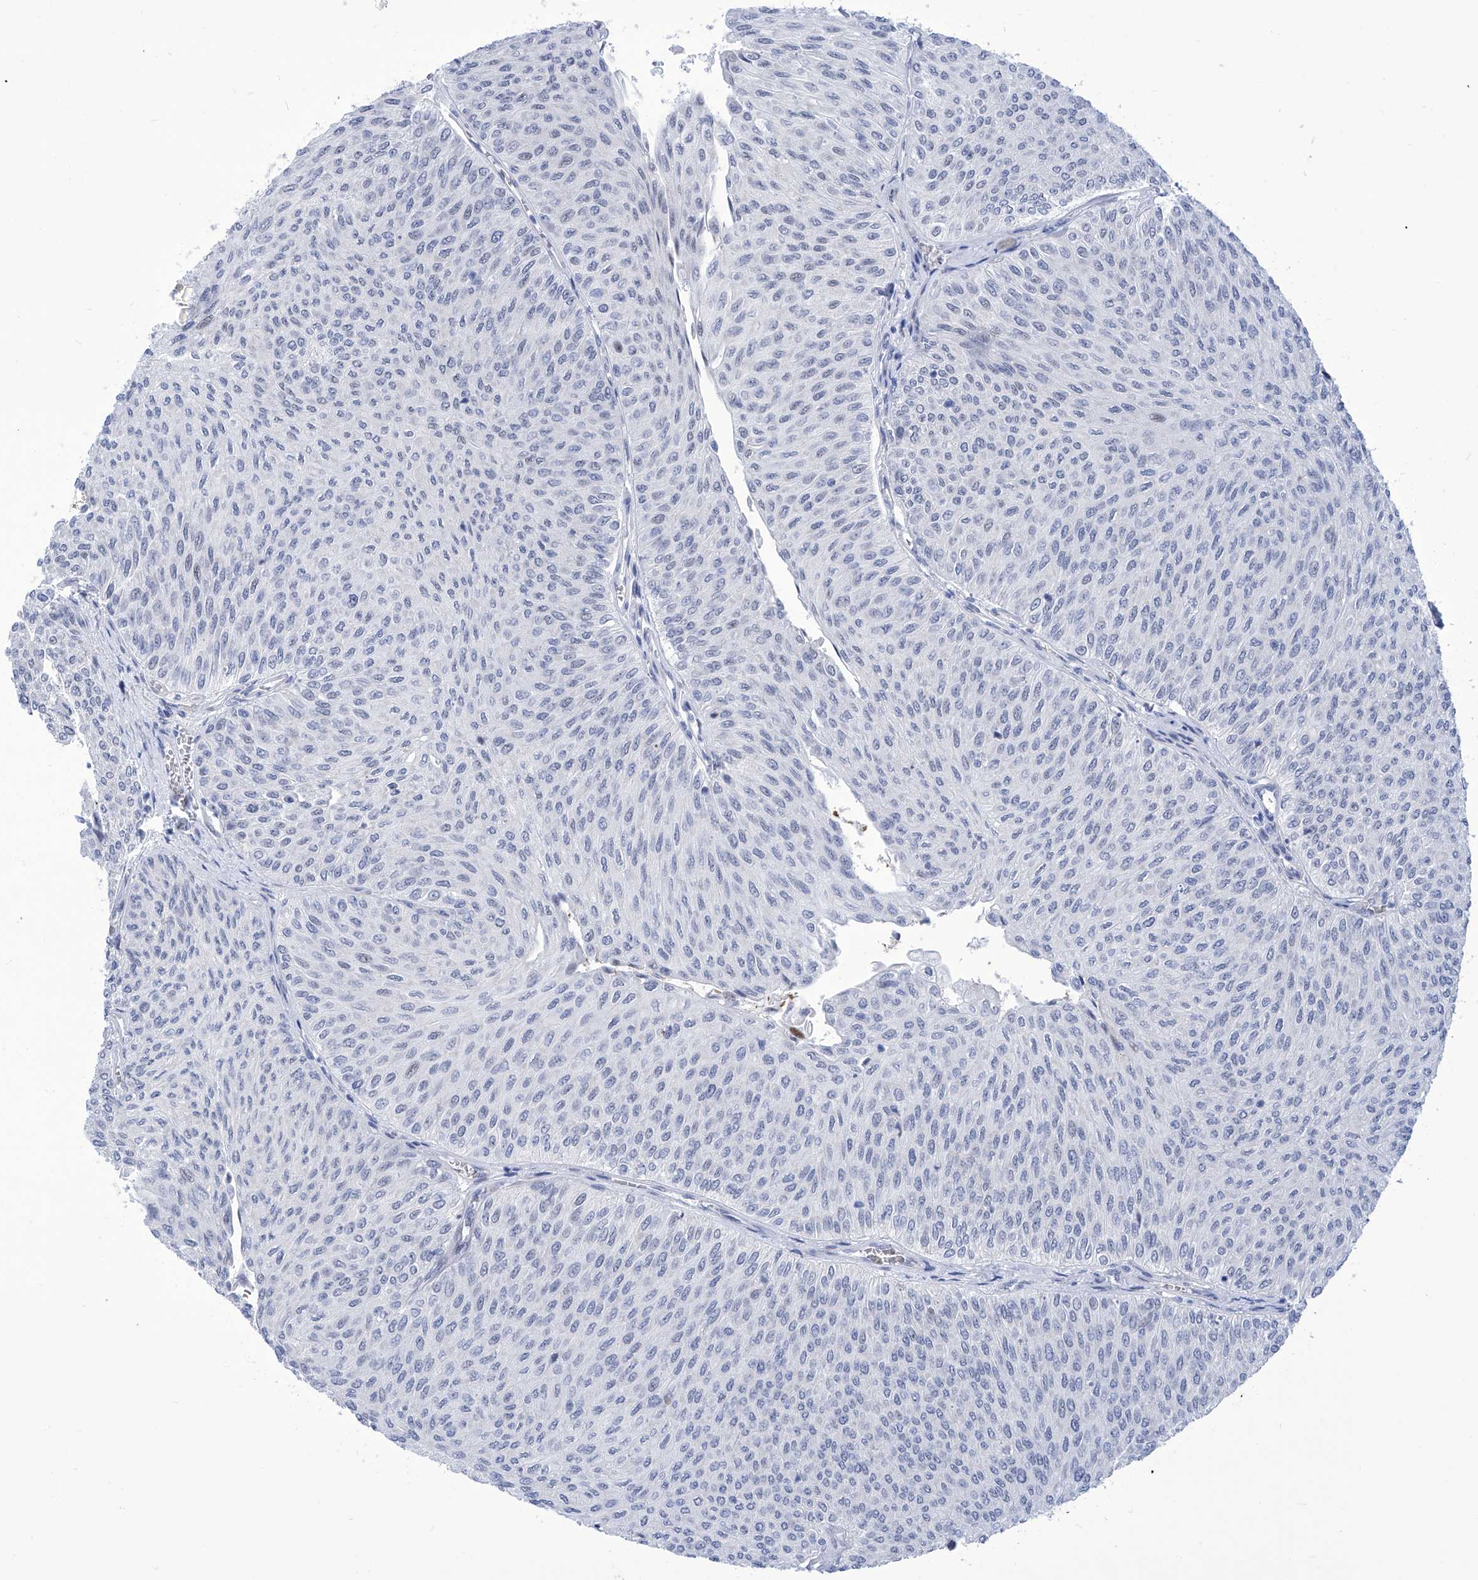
{"staining": {"intensity": "negative", "quantity": "none", "location": "none"}, "tissue": "urothelial cancer", "cell_type": "Tumor cells", "image_type": "cancer", "snomed": [{"axis": "morphology", "description": "Urothelial carcinoma, Low grade"}, {"axis": "topography", "description": "Urinary bladder"}], "caption": "Histopathology image shows no significant protein expression in tumor cells of urothelial cancer. (DAB (3,3'-diaminobenzidine) immunohistochemistry visualized using brightfield microscopy, high magnification).", "gene": "SART1", "patient": {"sex": "male", "age": 78}}